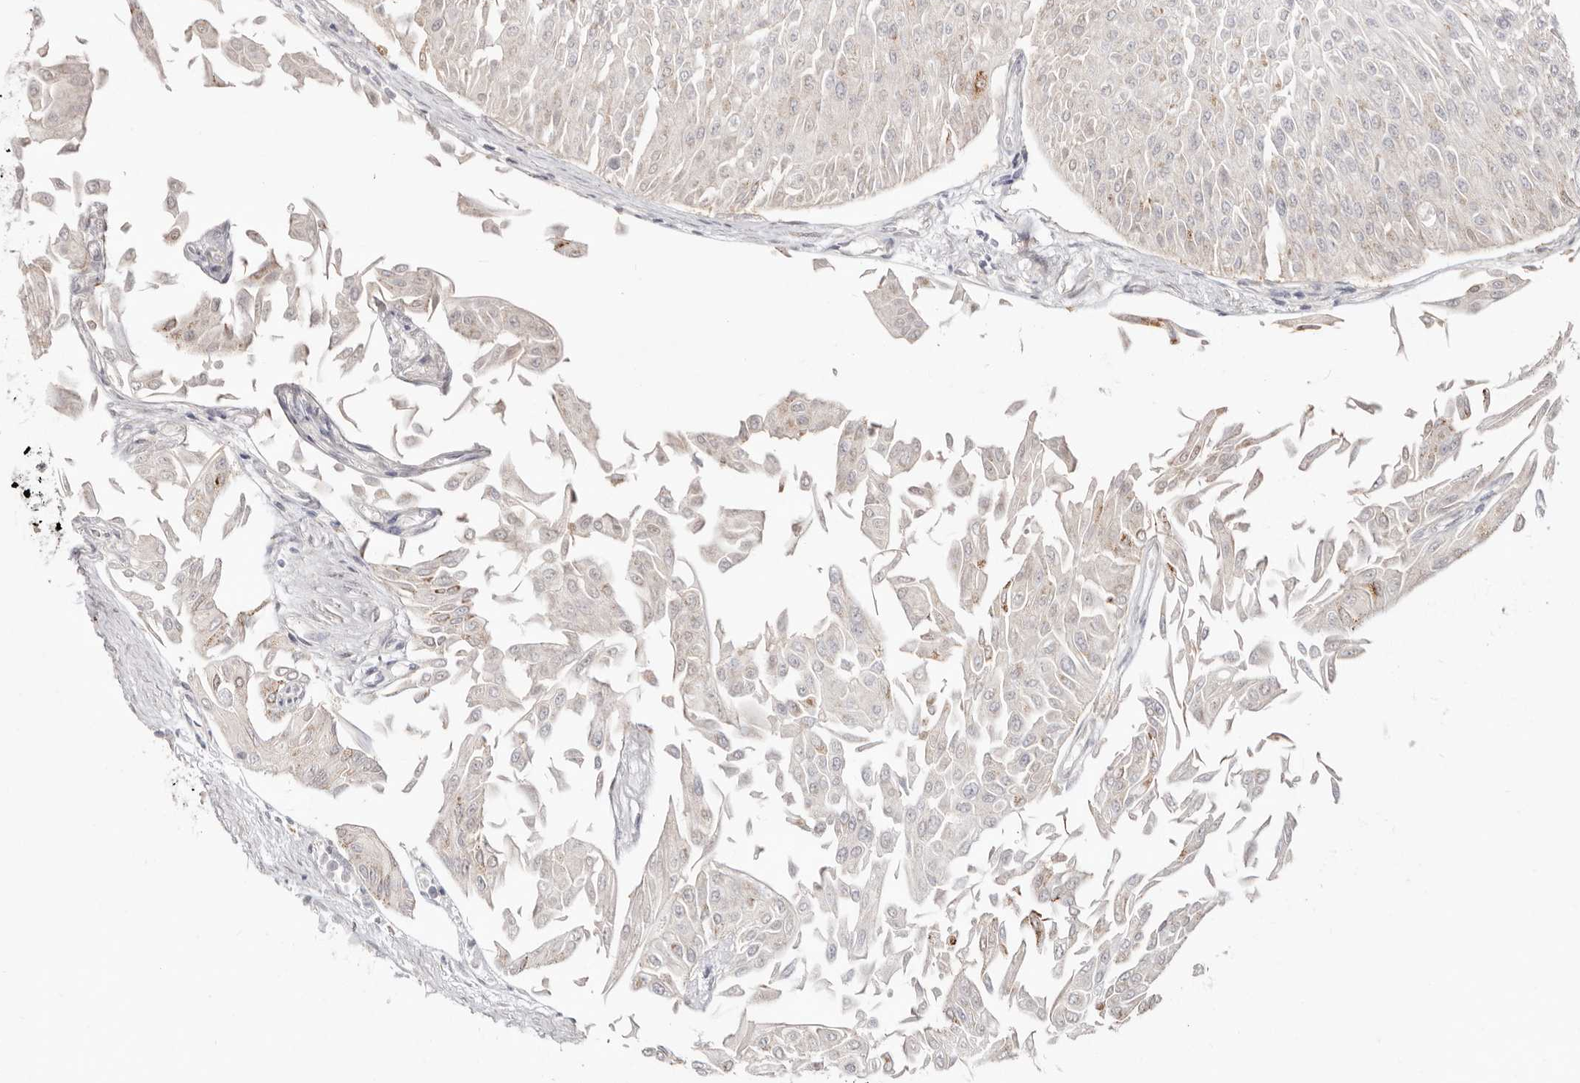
{"staining": {"intensity": "negative", "quantity": "none", "location": "none"}, "tissue": "urothelial cancer", "cell_type": "Tumor cells", "image_type": "cancer", "snomed": [{"axis": "morphology", "description": "Urothelial carcinoma, Low grade"}, {"axis": "topography", "description": "Urinary bladder"}], "caption": "Immunohistochemistry image of human urothelial cancer stained for a protein (brown), which reveals no positivity in tumor cells. Nuclei are stained in blue.", "gene": "SZT2", "patient": {"sex": "male", "age": 67}}